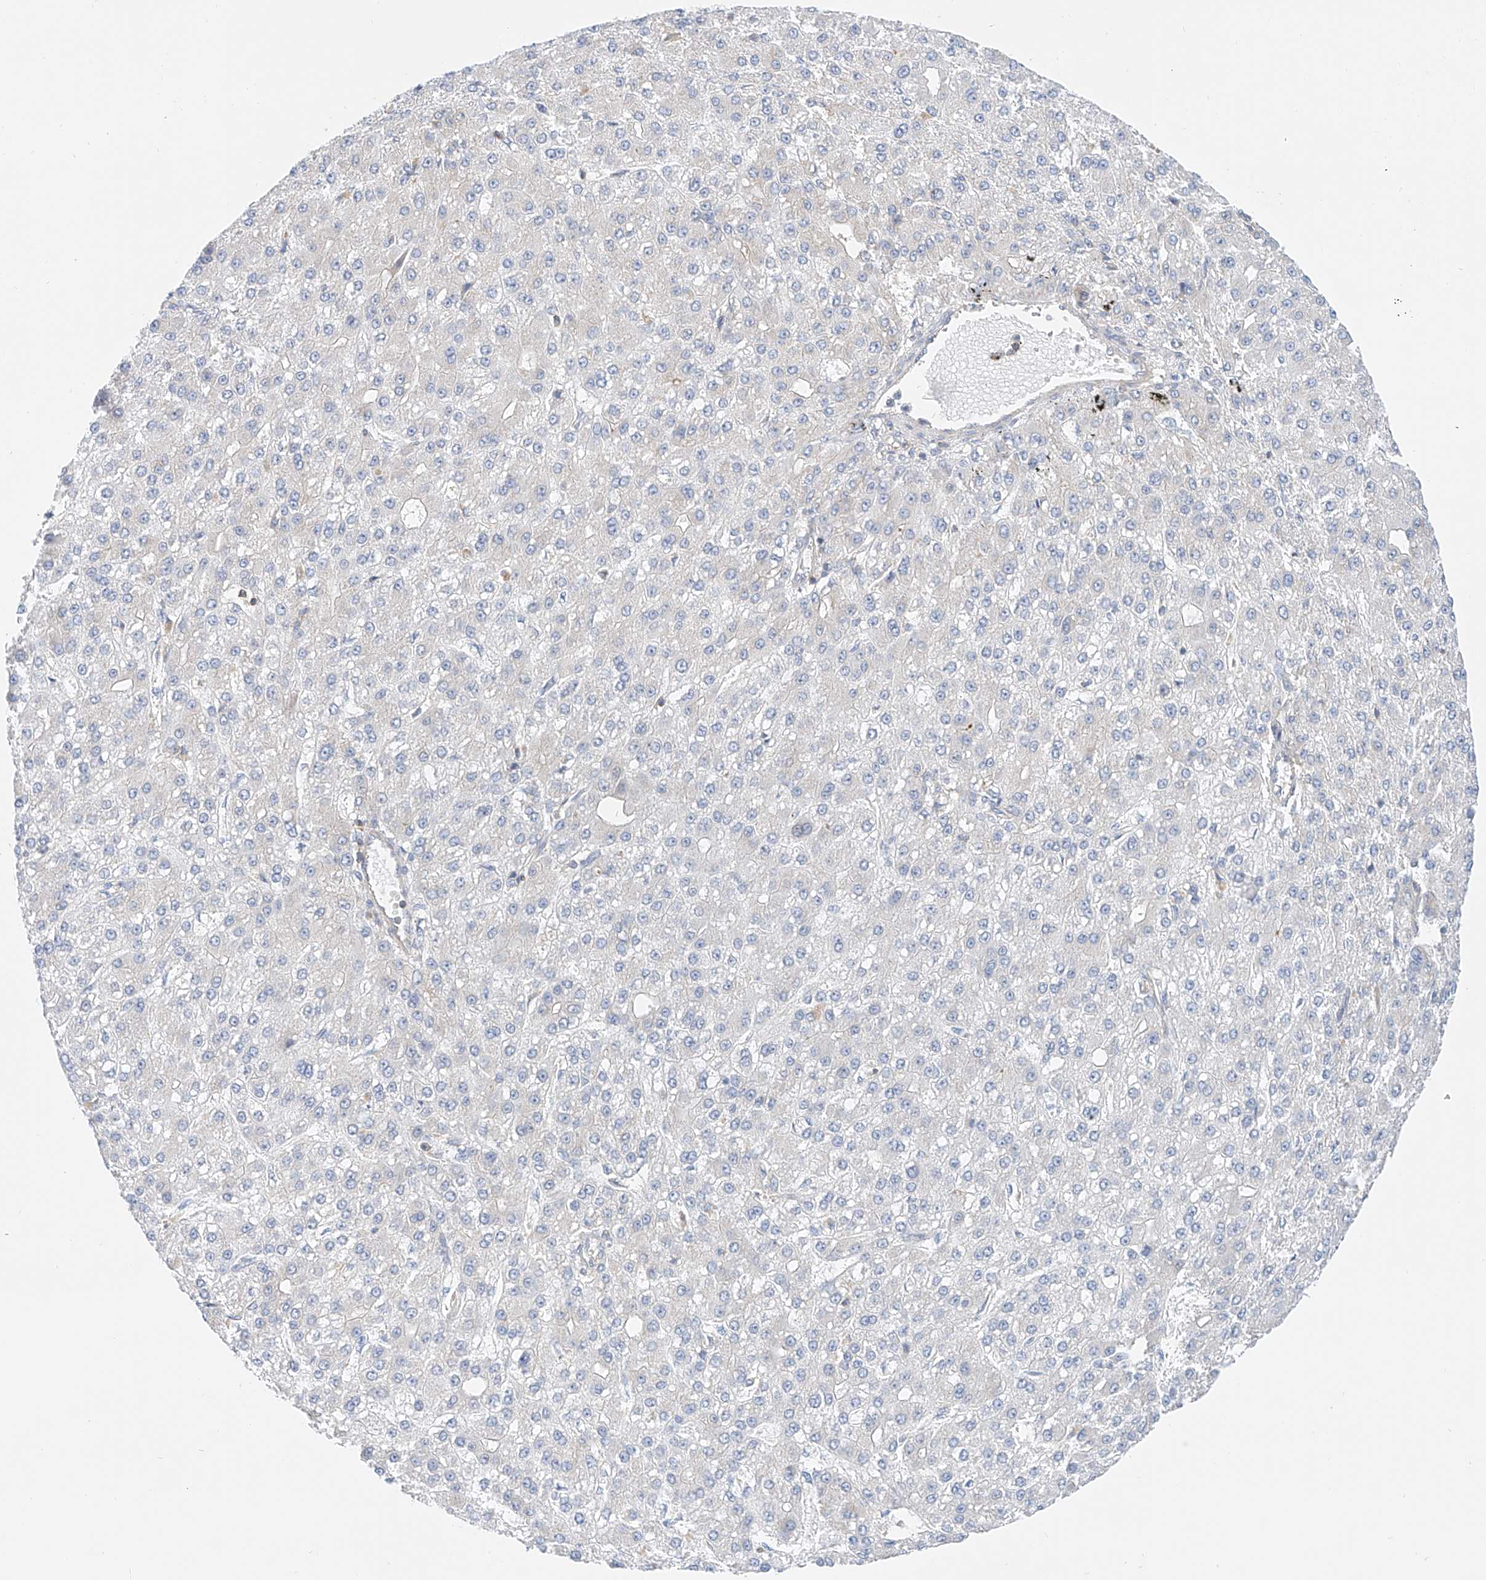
{"staining": {"intensity": "negative", "quantity": "none", "location": "none"}, "tissue": "liver cancer", "cell_type": "Tumor cells", "image_type": "cancer", "snomed": [{"axis": "morphology", "description": "Carcinoma, Hepatocellular, NOS"}, {"axis": "topography", "description": "Liver"}], "caption": "Tumor cells show no significant staining in liver cancer (hepatocellular carcinoma).", "gene": "MFN2", "patient": {"sex": "male", "age": 67}}